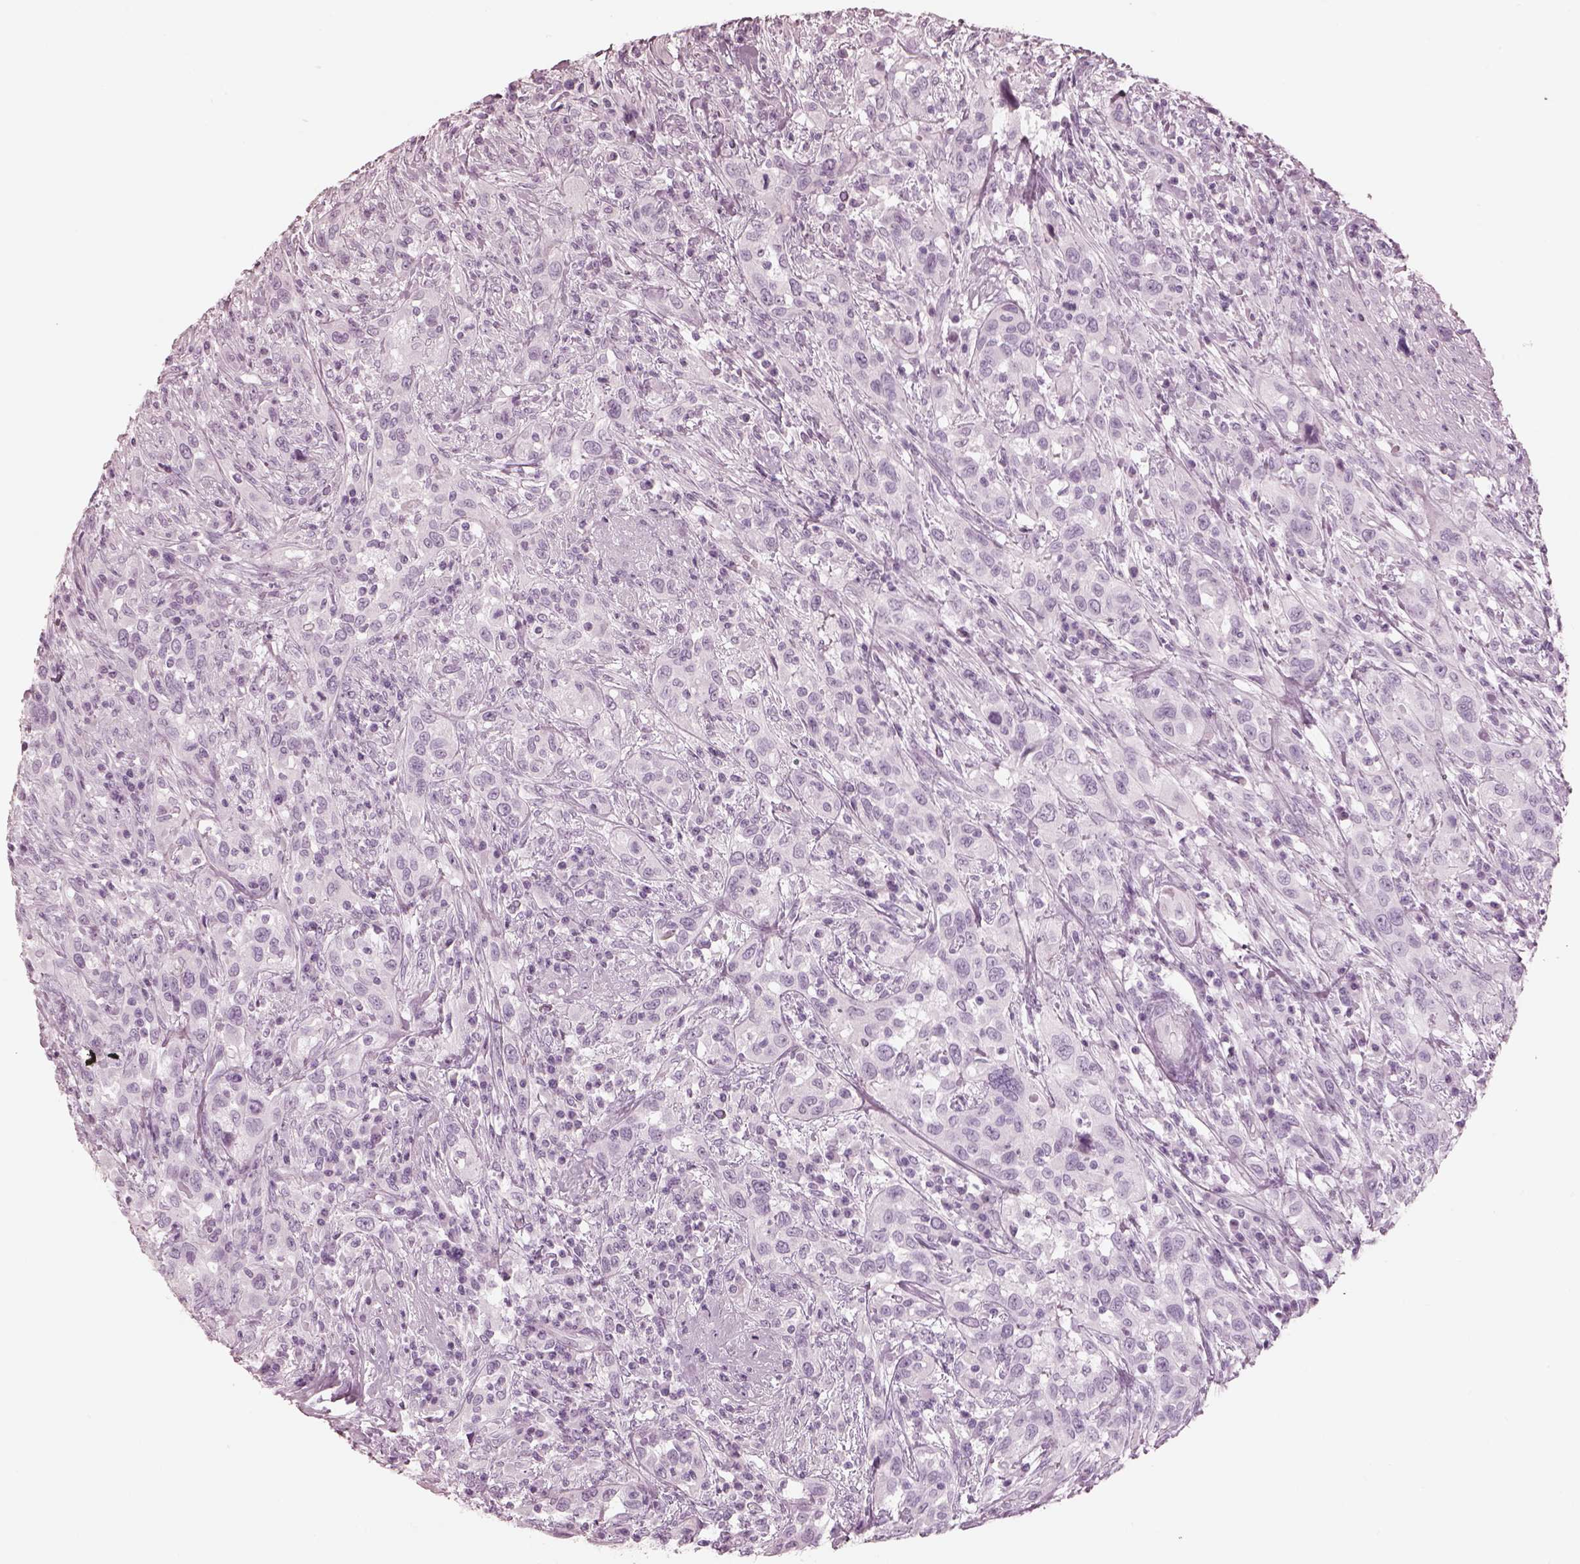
{"staining": {"intensity": "negative", "quantity": "none", "location": "none"}, "tissue": "urothelial cancer", "cell_type": "Tumor cells", "image_type": "cancer", "snomed": [{"axis": "morphology", "description": "Urothelial carcinoma, NOS"}, {"axis": "morphology", "description": "Urothelial carcinoma, High grade"}, {"axis": "topography", "description": "Urinary bladder"}], "caption": "An IHC photomicrograph of urothelial carcinoma (high-grade) is shown. There is no staining in tumor cells of urothelial carcinoma (high-grade).", "gene": "OPN4", "patient": {"sex": "female", "age": 64}}